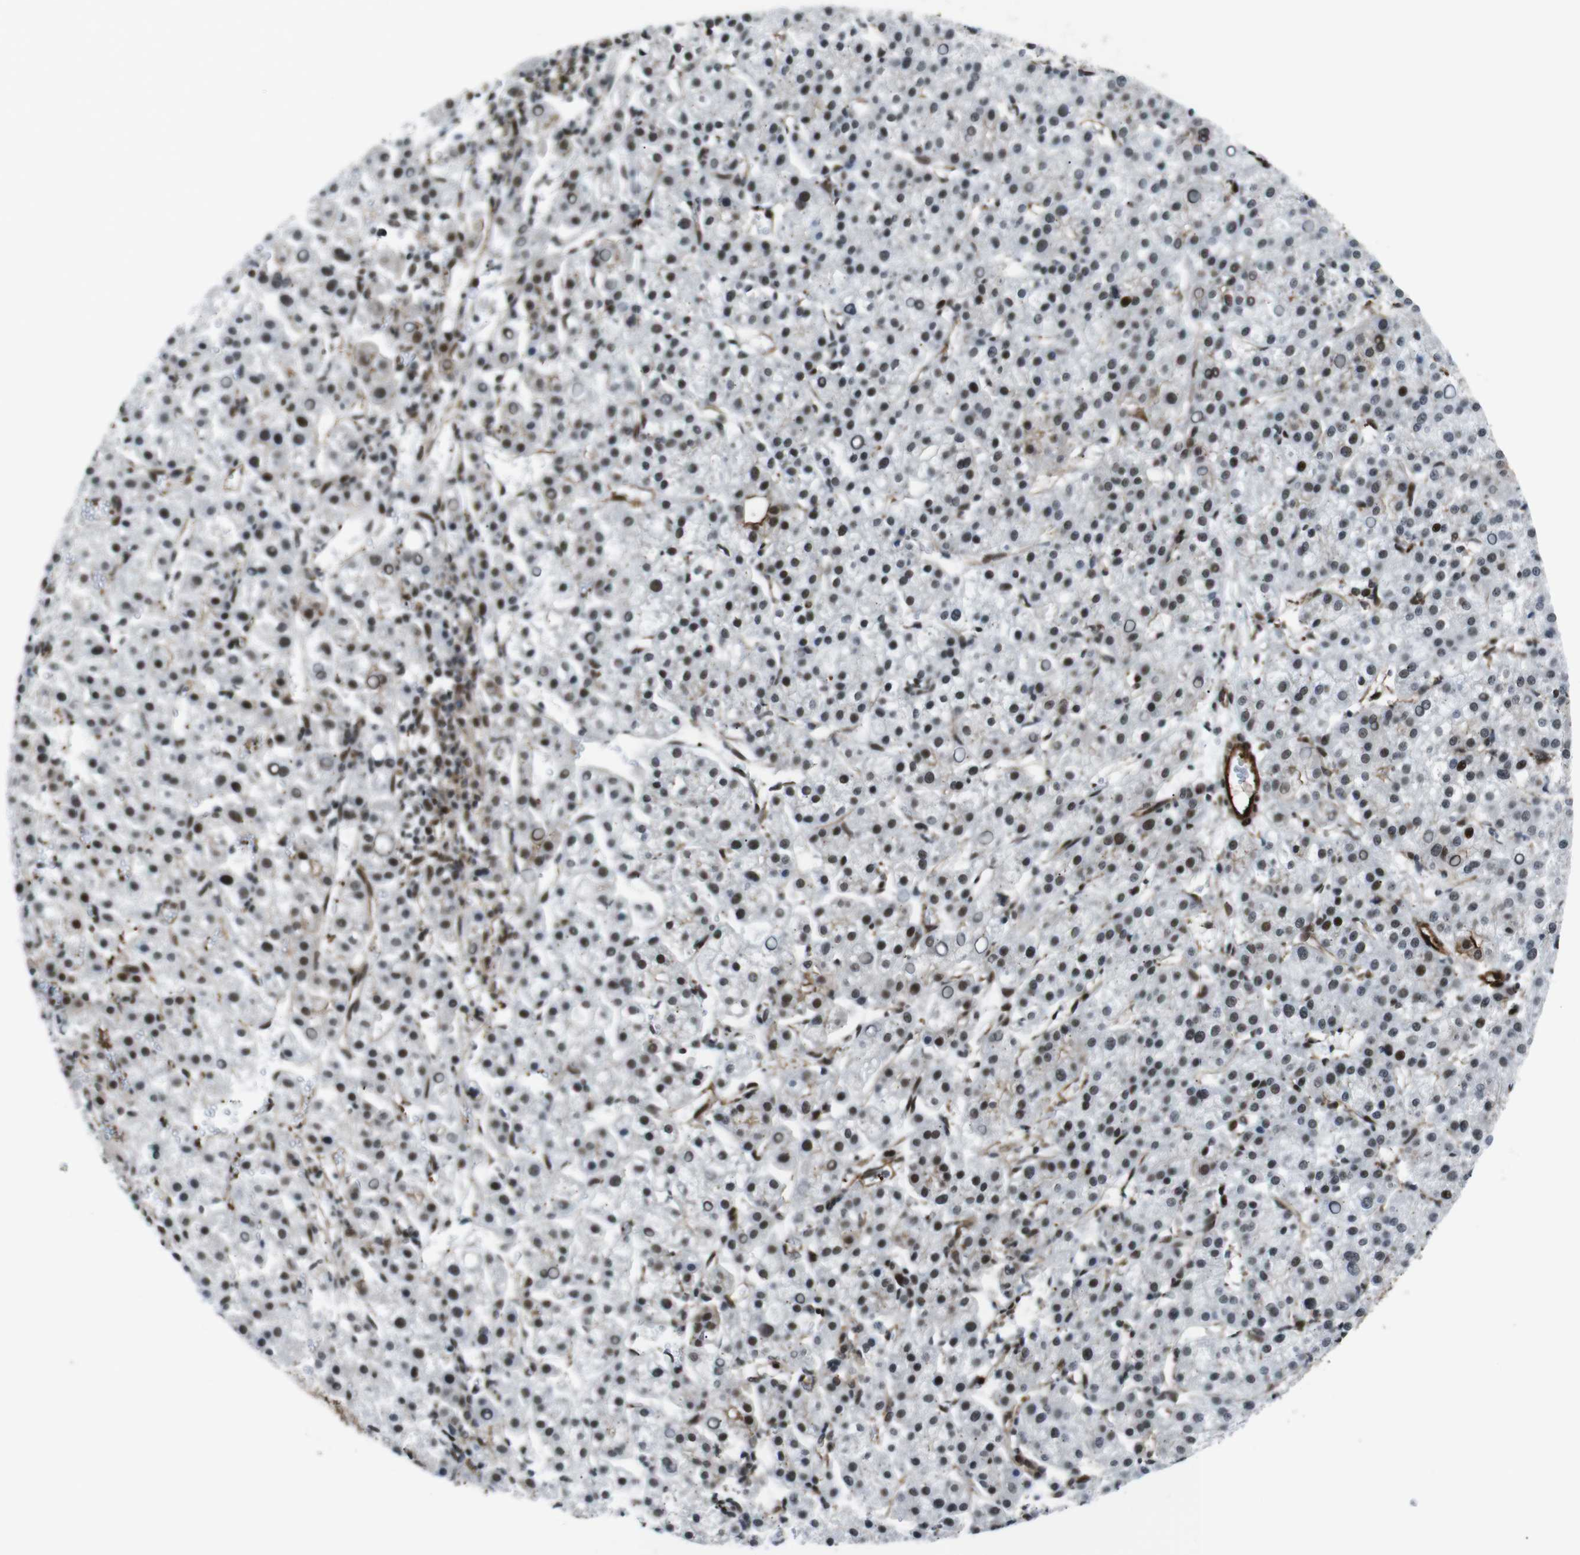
{"staining": {"intensity": "moderate", "quantity": ">75%", "location": "nuclear"}, "tissue": "liver cancer", "cell_type": "Tumor cells", "image_type": "cancer", "snomed": [{"axis": "morphology", "description": "Carcinoma, Hepatocellular, NOS"}, {"axis": "topography", "description": "Liver"}], "caption": "This is a photomicrograph of IHC staining of liver cancer, which shows moderate expression in the nuclear of tumor cells.", "gene": "HNRNPU", "patient": {"sex": "female", "age": 58}}